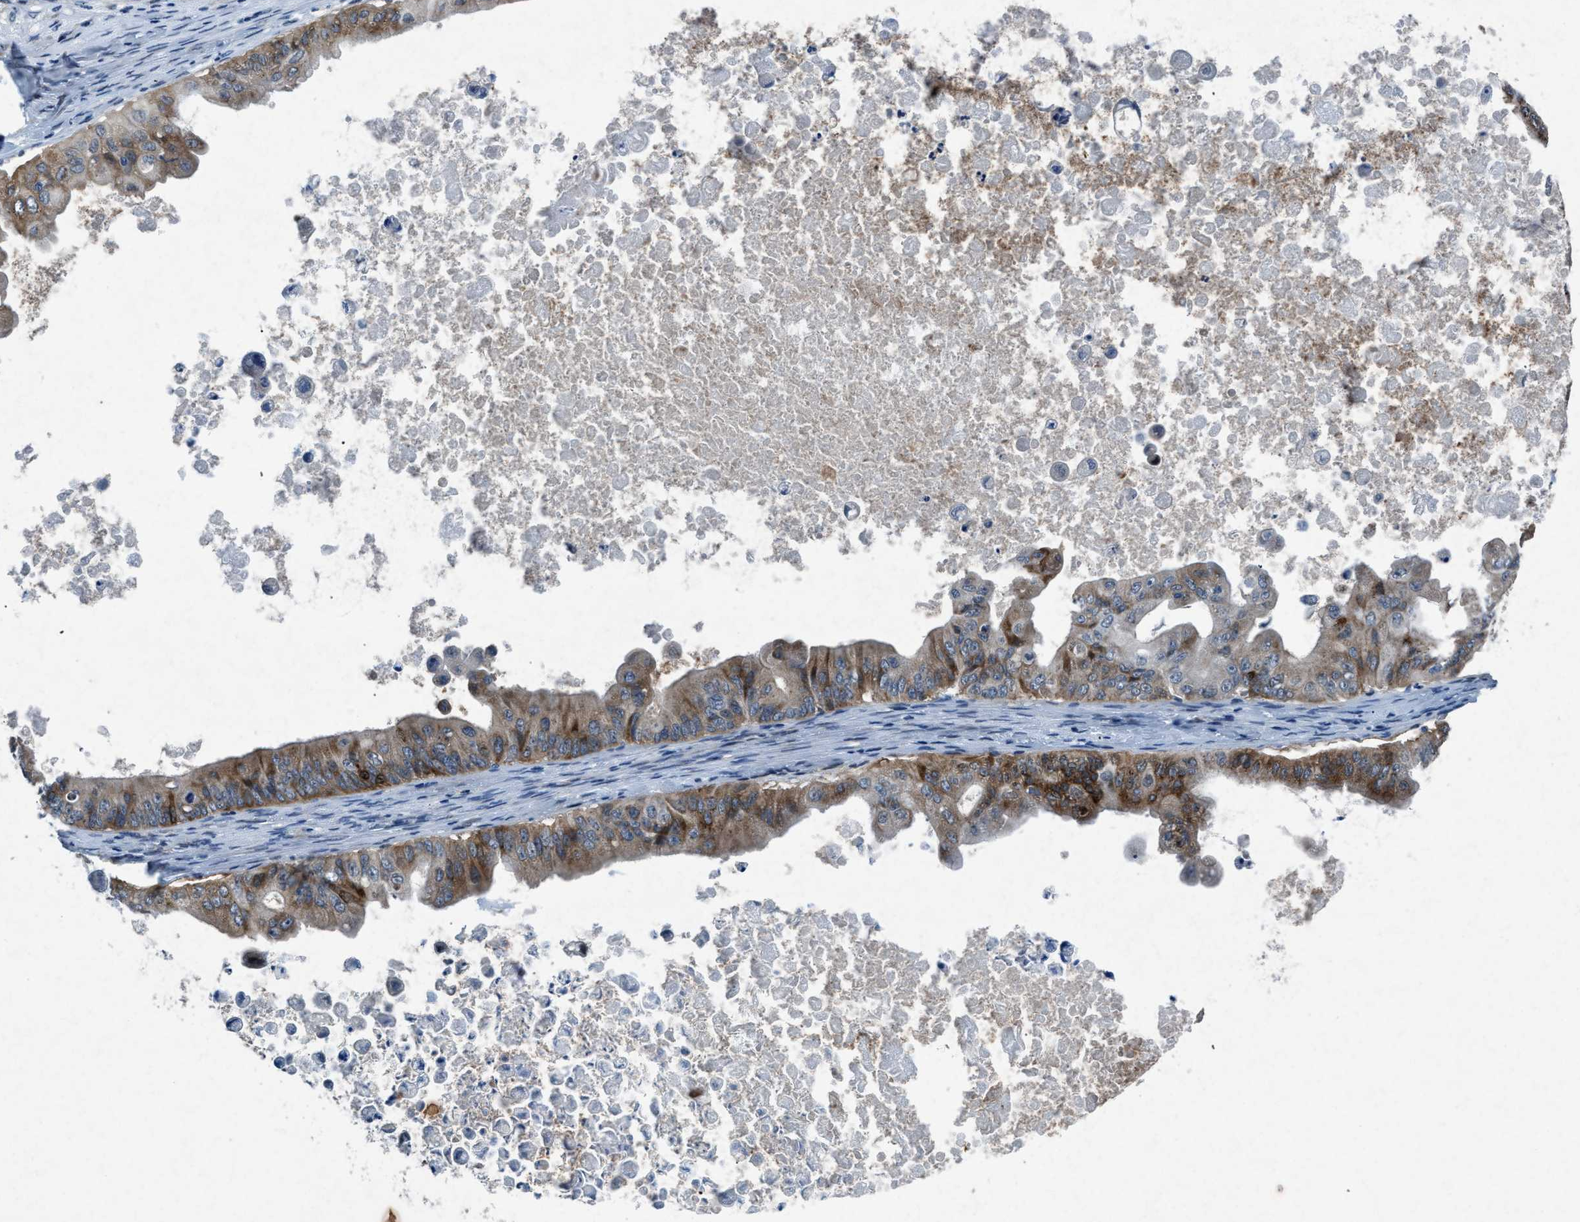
{"staining": {"intensity": "moderate", "quantity": ">75%", "location": "cytoplasmic/membranous"}, "tissue": "ovarian cancer", "cell_type": "Tumor cells", "image_type": "cancer", "snomed": [{"axis": "morphology", "description": "Cystadenocarcinoma, mucinous, NOS"}, {"axis": "topography", "description": "Ovary"}], "caption": "Tumor cells exhibit medium levels of moderate cytoplasmic/membranous expression in about >75% of cells in human ovarian mucinous cystadenocarcinoma.", "gene": "PHLDA1", "patient": {"sex": "female", "age": 37}}